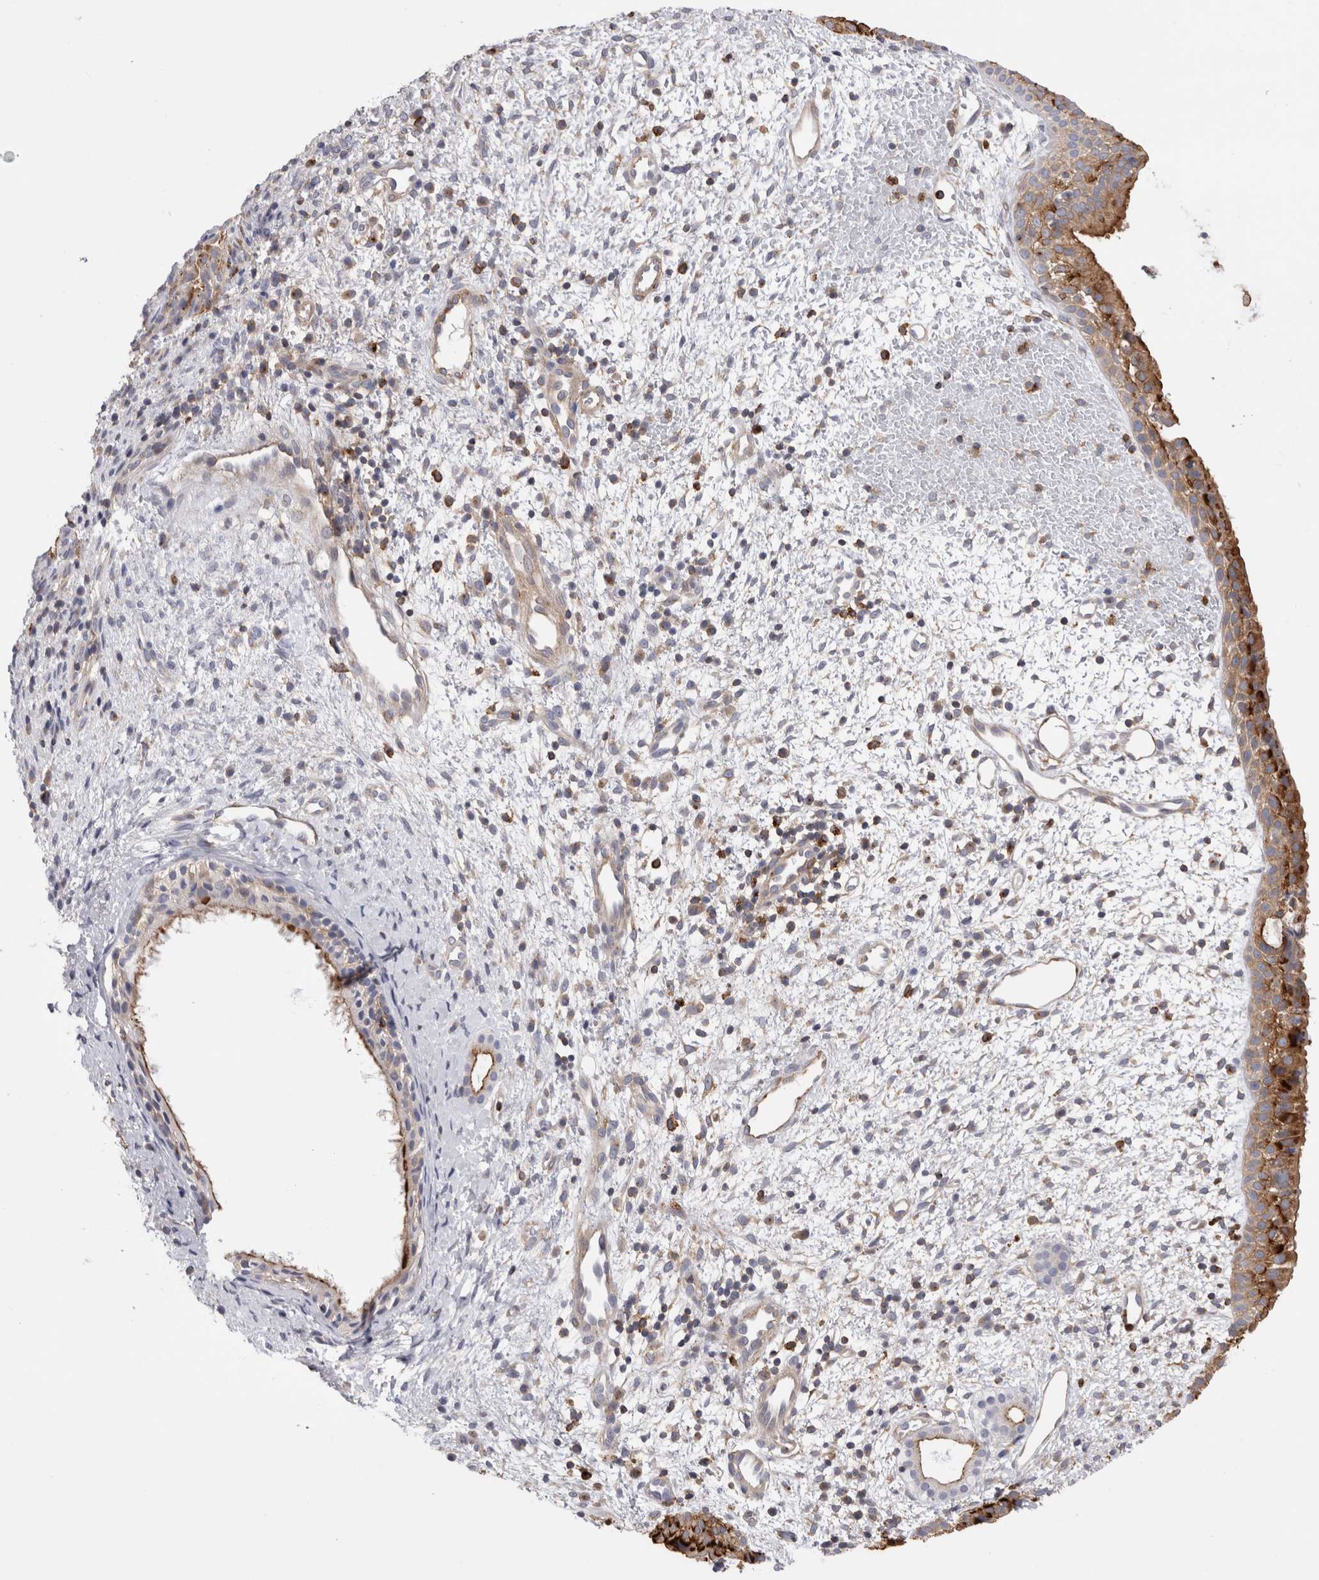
{"staining": {"intensity": "moderate", "quantity": ">75%", "location": "cytoplasmic/membranous"}, "tissue": "nasopharynx", "cell_type": "Respiratory epithelial cells", "image_type": "normal", "snomed": [{"axis": "morphology", "description": "Normal tissue, NOS"}, {"axis": "topography", "description": "Nasopharynx"}], "caption": "Immunohistochemistry (IHC) staining of unremarkable nasopharynx, which shows medium levels of moderate cytoplasmic/membranous positivity in about >75% of respiratory epithelial cells indicating moderate cytoplasmic/membranous protein positivity. The staining was performed using DAB (brown) for protein detection and nuclei were counterstained in hematoxylin (blue).", "gene": "RAB11FIP1", "patient": {"sex": "male", "age": 22}}